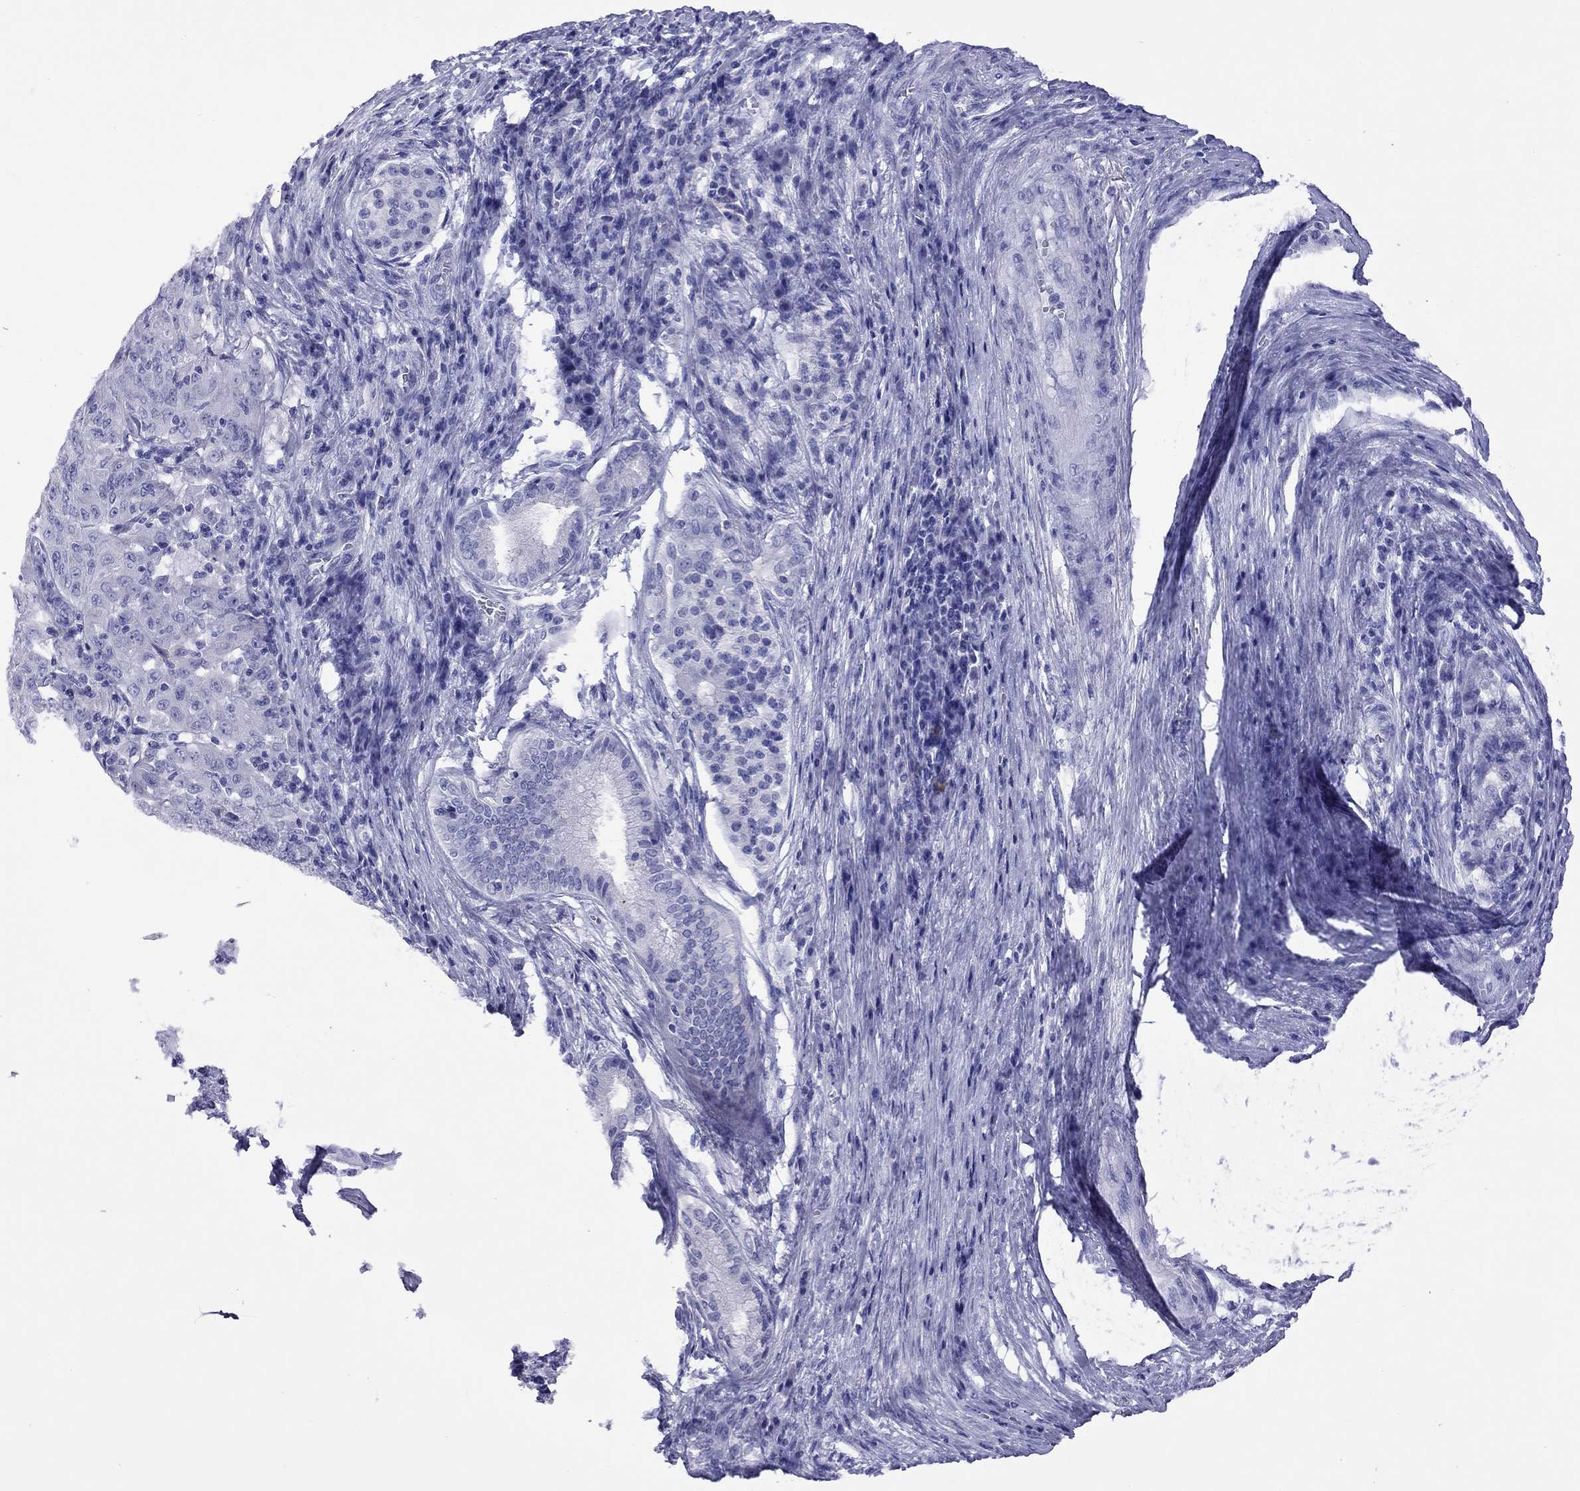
{"staining": {"intensity": "negative", "quantity": "none", "location": "none"}, "tissue": "pancreatic cancer", "cell_type": "Tumor cells", "image_type": "cancer", "snomed": [{"axis": "morphology", "description": "Adenocarcinoma, NOS"}, {"axis": "topography", "description": "Pancreas"}], "caption": "Tumor cells are negative for protein expression in human pancreatic cancer.", "gene": "FIGLA", "patient": {"sex": "male", "age": 63}}